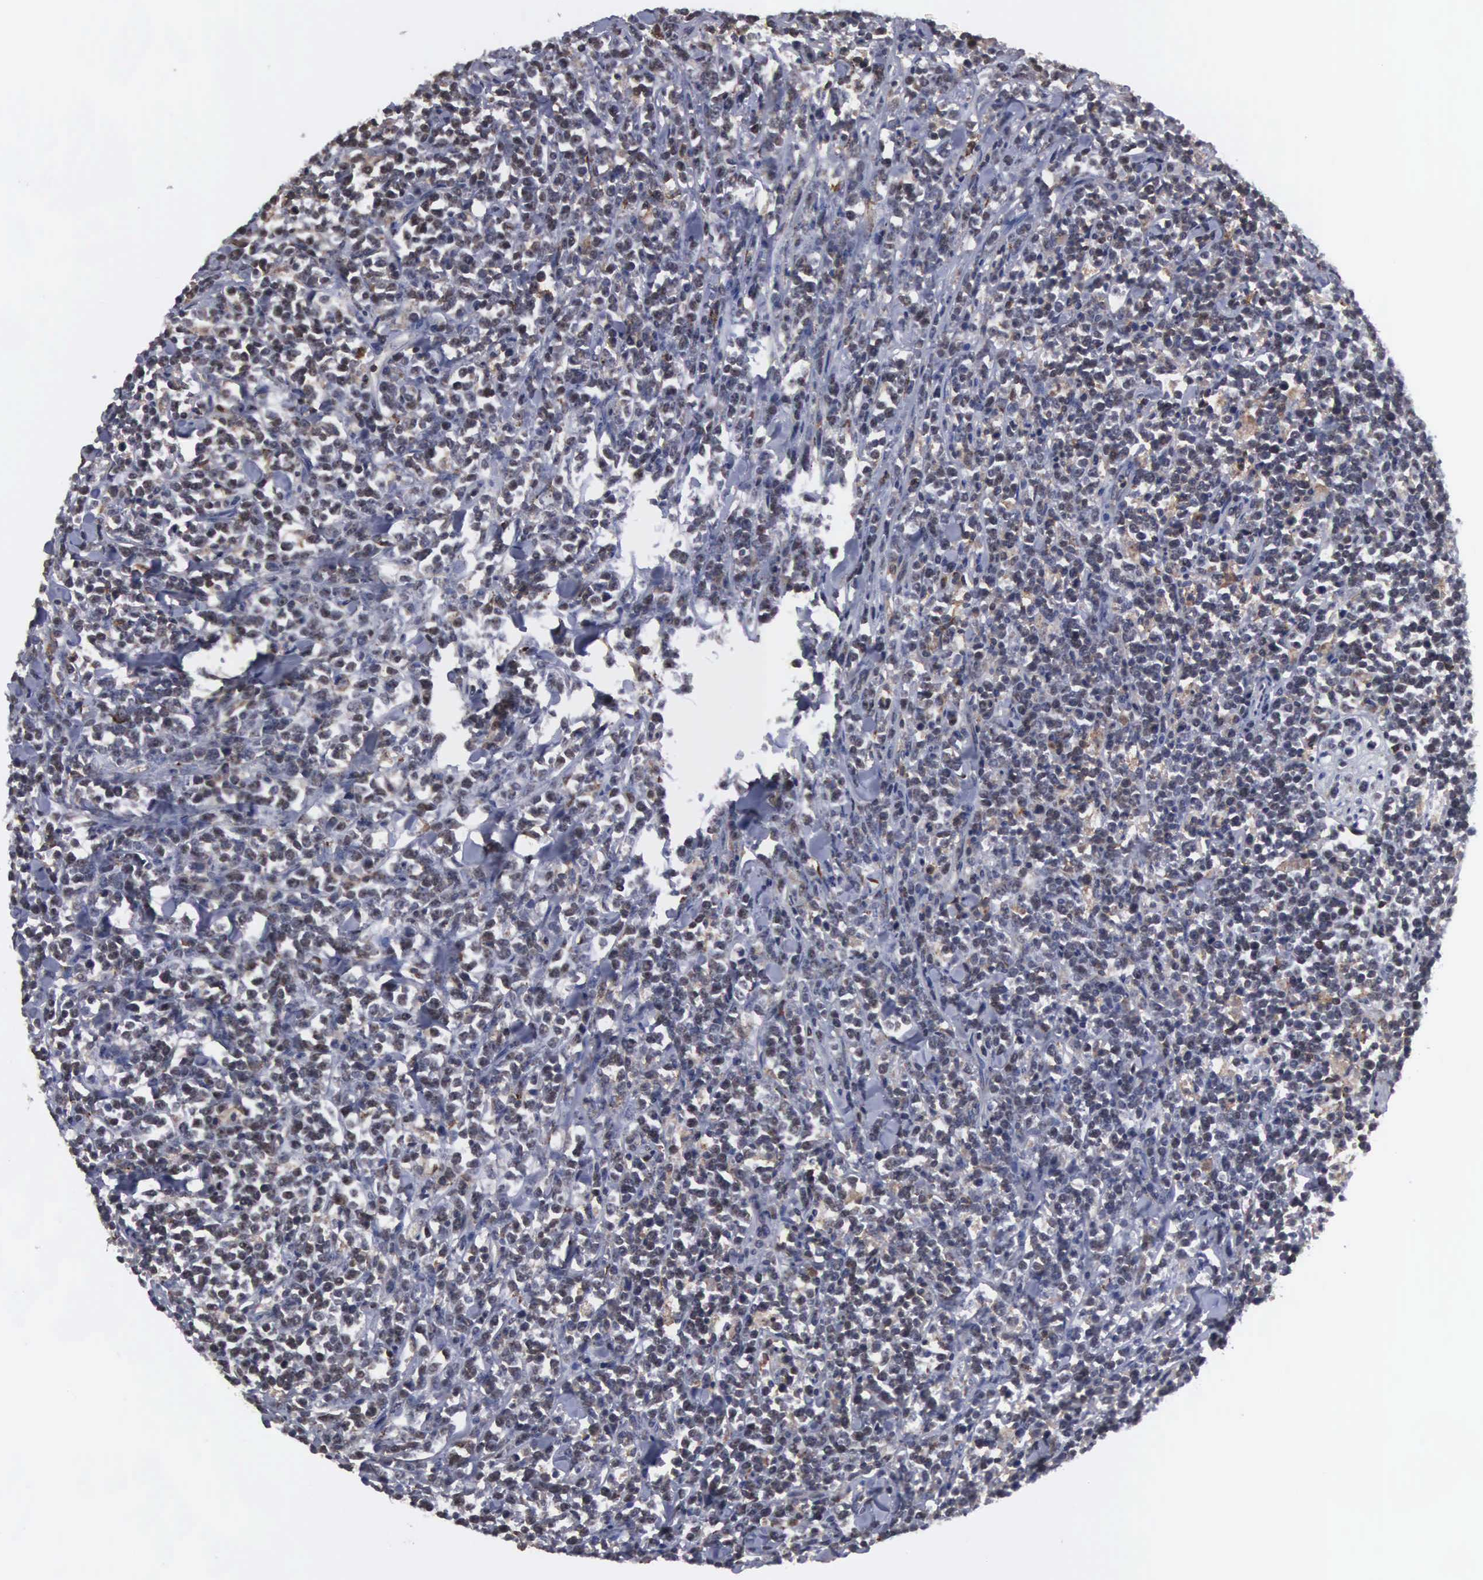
{"staining": {"intensity": "weak", "quantity": "<25%", "location": "nuclear"}, "tissue": "lymphoma", "cell_type": "Tumor cells", "image_type": "cancer", "snomed": [{"axis": "morphology", "description": "Malignant lymphoma, non-Hodgkin's type, High grade"}, {"axis": "topography", "description": "Small intestine"}, {"axis": "topography", "description": "Colon"}], "caption": "This is a micrograph of immunohistochemistry staining of lymphoma, which shows no staining in tumor cells.", "gene": "TRMT5", "patient": {"sex": "male", "age": 8}}